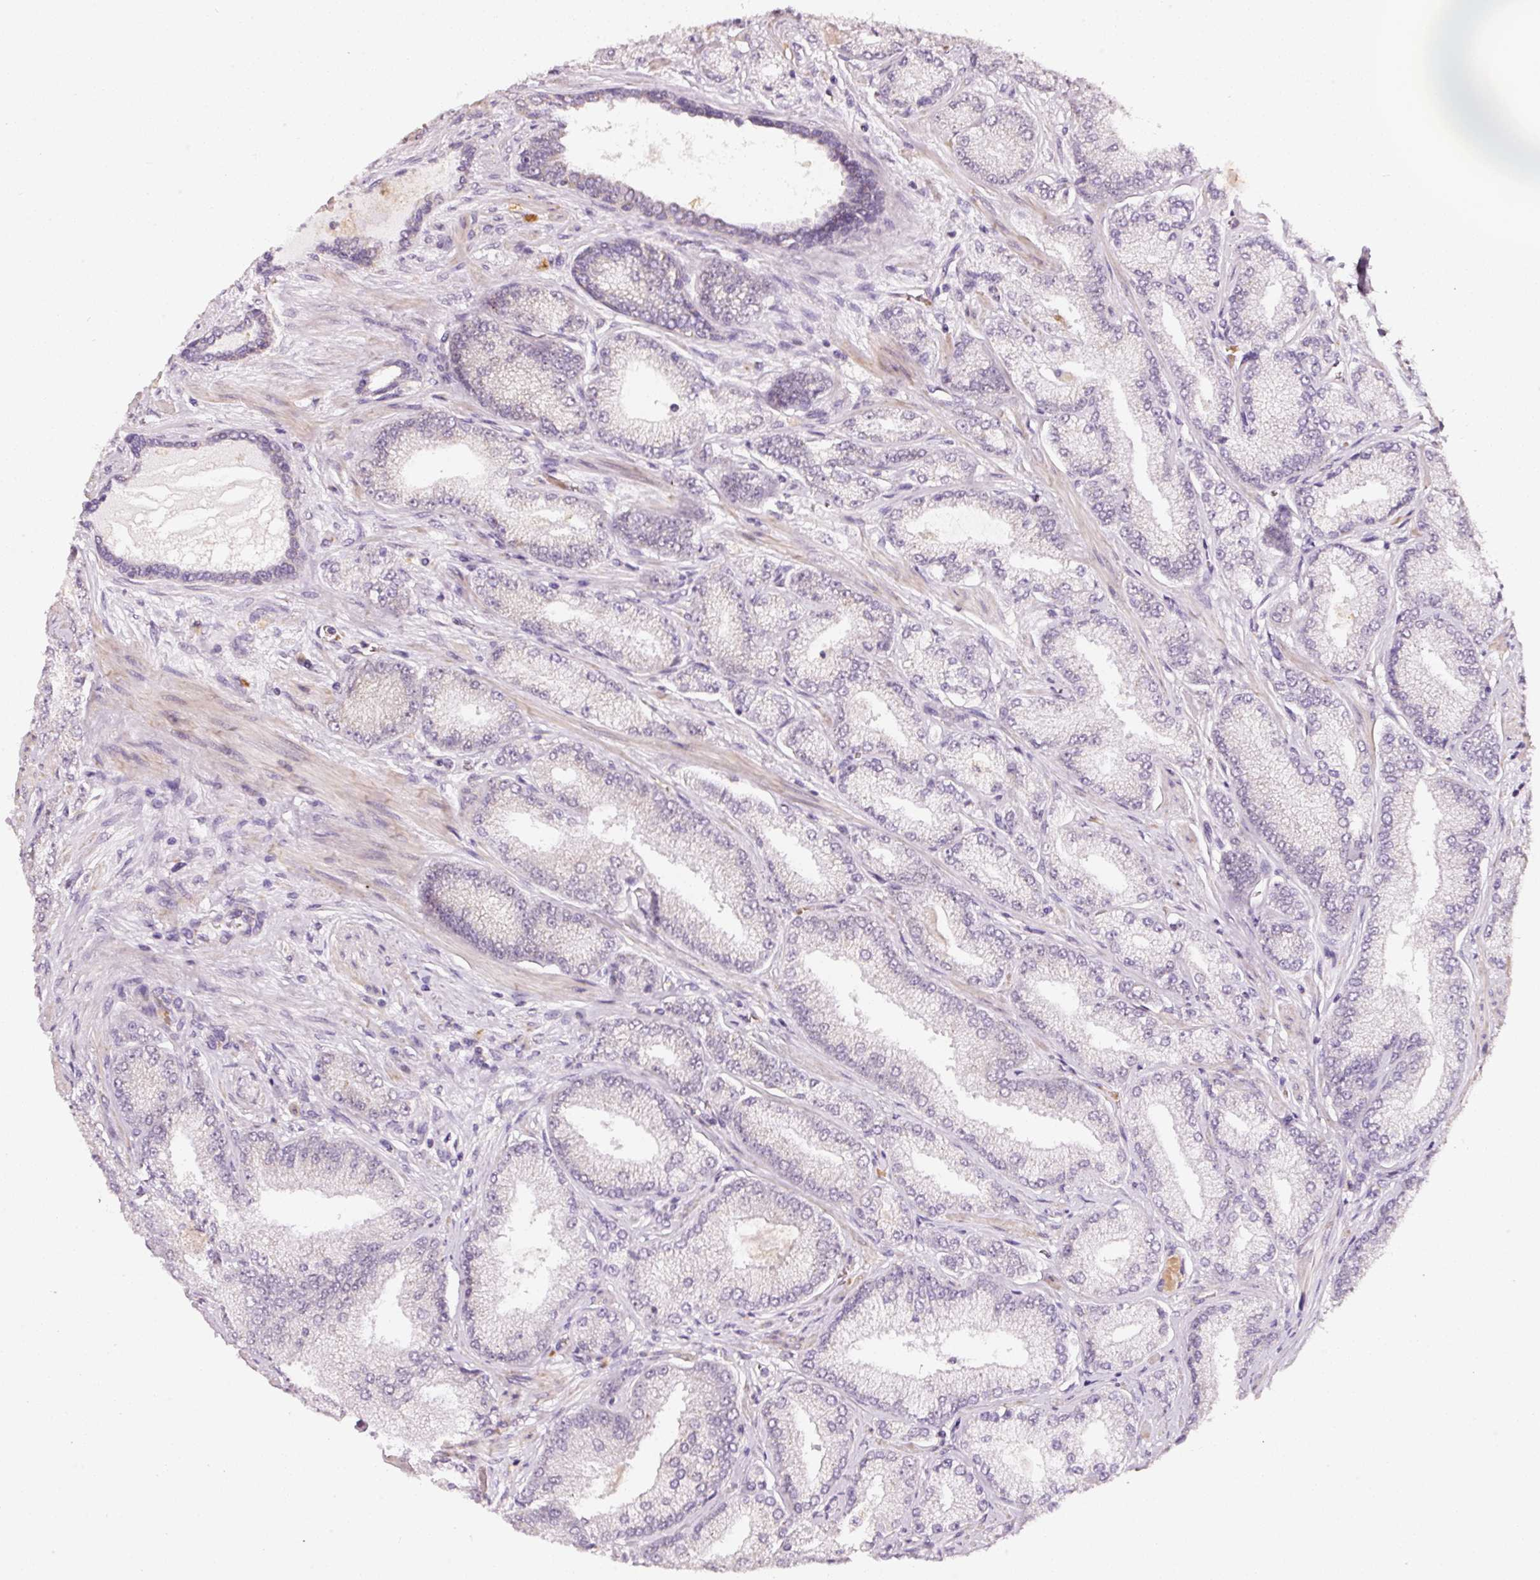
{"staining": {"intensity": "negative", "quantity": "none", "location": "none"}, "tissue": "prostate cancer", "cell_type": "Tumor cells", "image_type": "cancer", "snomed": [{"axis": "morphology", "description": "Adenocarcinoma, High grade"}, {"axis": "topography", "description": "Prostate"}], "caption": "Immunohistochemistry (IHC) histopathology image of neoplastic tissue: human prostate adenocarcinoma (high-grade) stained with DAB displays no significant protein staining in tumor cells.", "gene": "ZNF460", "patient": {"sex": "male", "age": 68}}